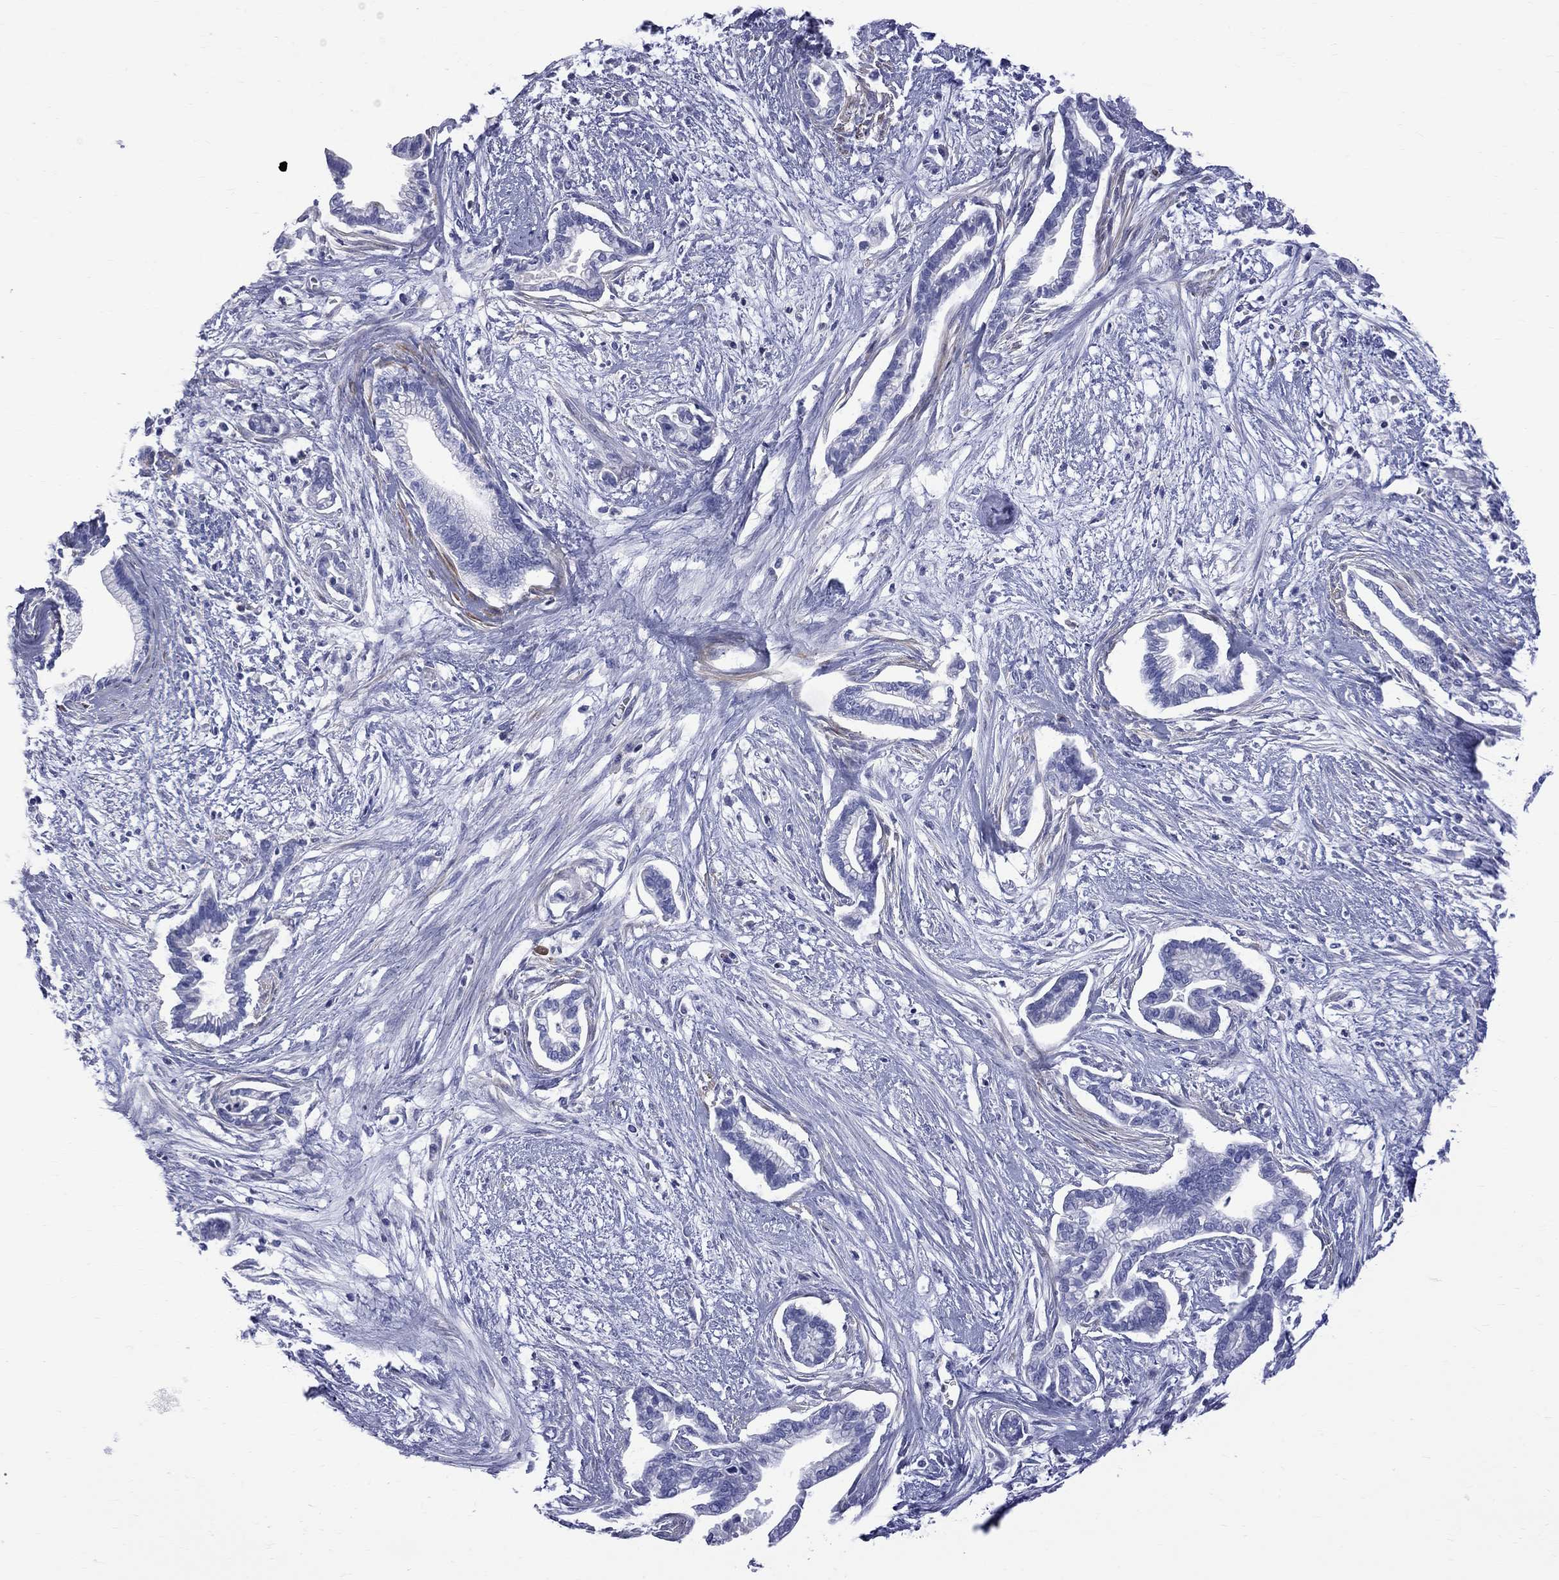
{"staining": {"intensity": "negative", "quantity": "none", "location": "none"}, "tissue": "cervical cancer", "cell_type": "Tumor cells", "image_type": "cancer", "snomed": [{"axis": "morphology", "description": "Adenocarcinoma, NOS"}, {"axis": "topography", "description": "Cervix"}], "caption": "There is no significant staining in tumor cells of adenocarcinoma (cervical).", "gene": "S100A3", "patient": {"sex": "female", "age": 62}}